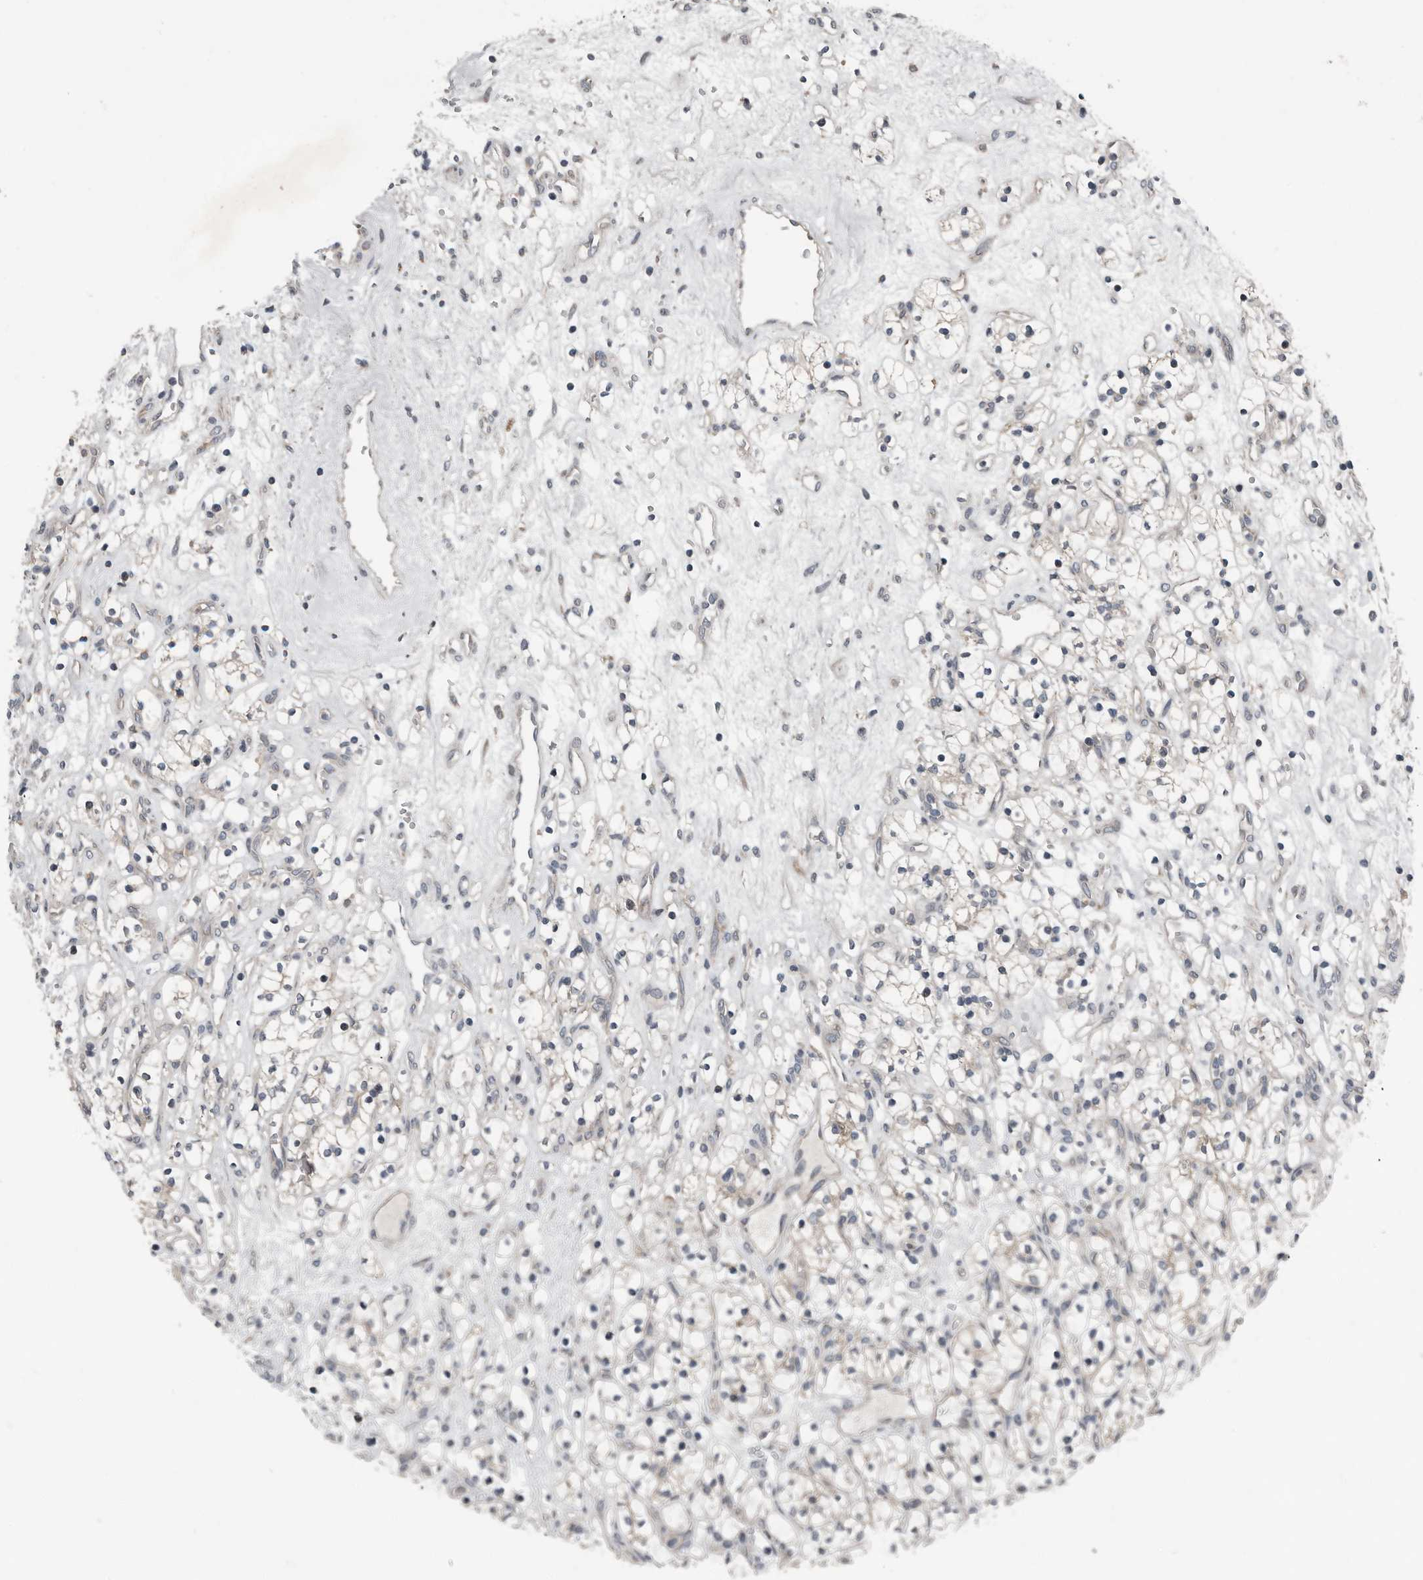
{"staining": {"intensity": "negative", "quantity": "none", "location": "none"}, "tissue": "renal cancer", "cell_type": "Tumor cells", "image_type": "cancer", "snomed": [{"axis": "morphology", "description": "Adenocarcinoma, NOS"}, {"axis": "topography", "description": "Kidney"}], "caption": "DAB (3,3'-diaminobenzidine) immunohistochemical staining of human renal cancer (adenocarcinoma) displays no significant staining in tumor cells.", "gene": "TMEM199", "patient": {"sex": "female", "age": 57}}